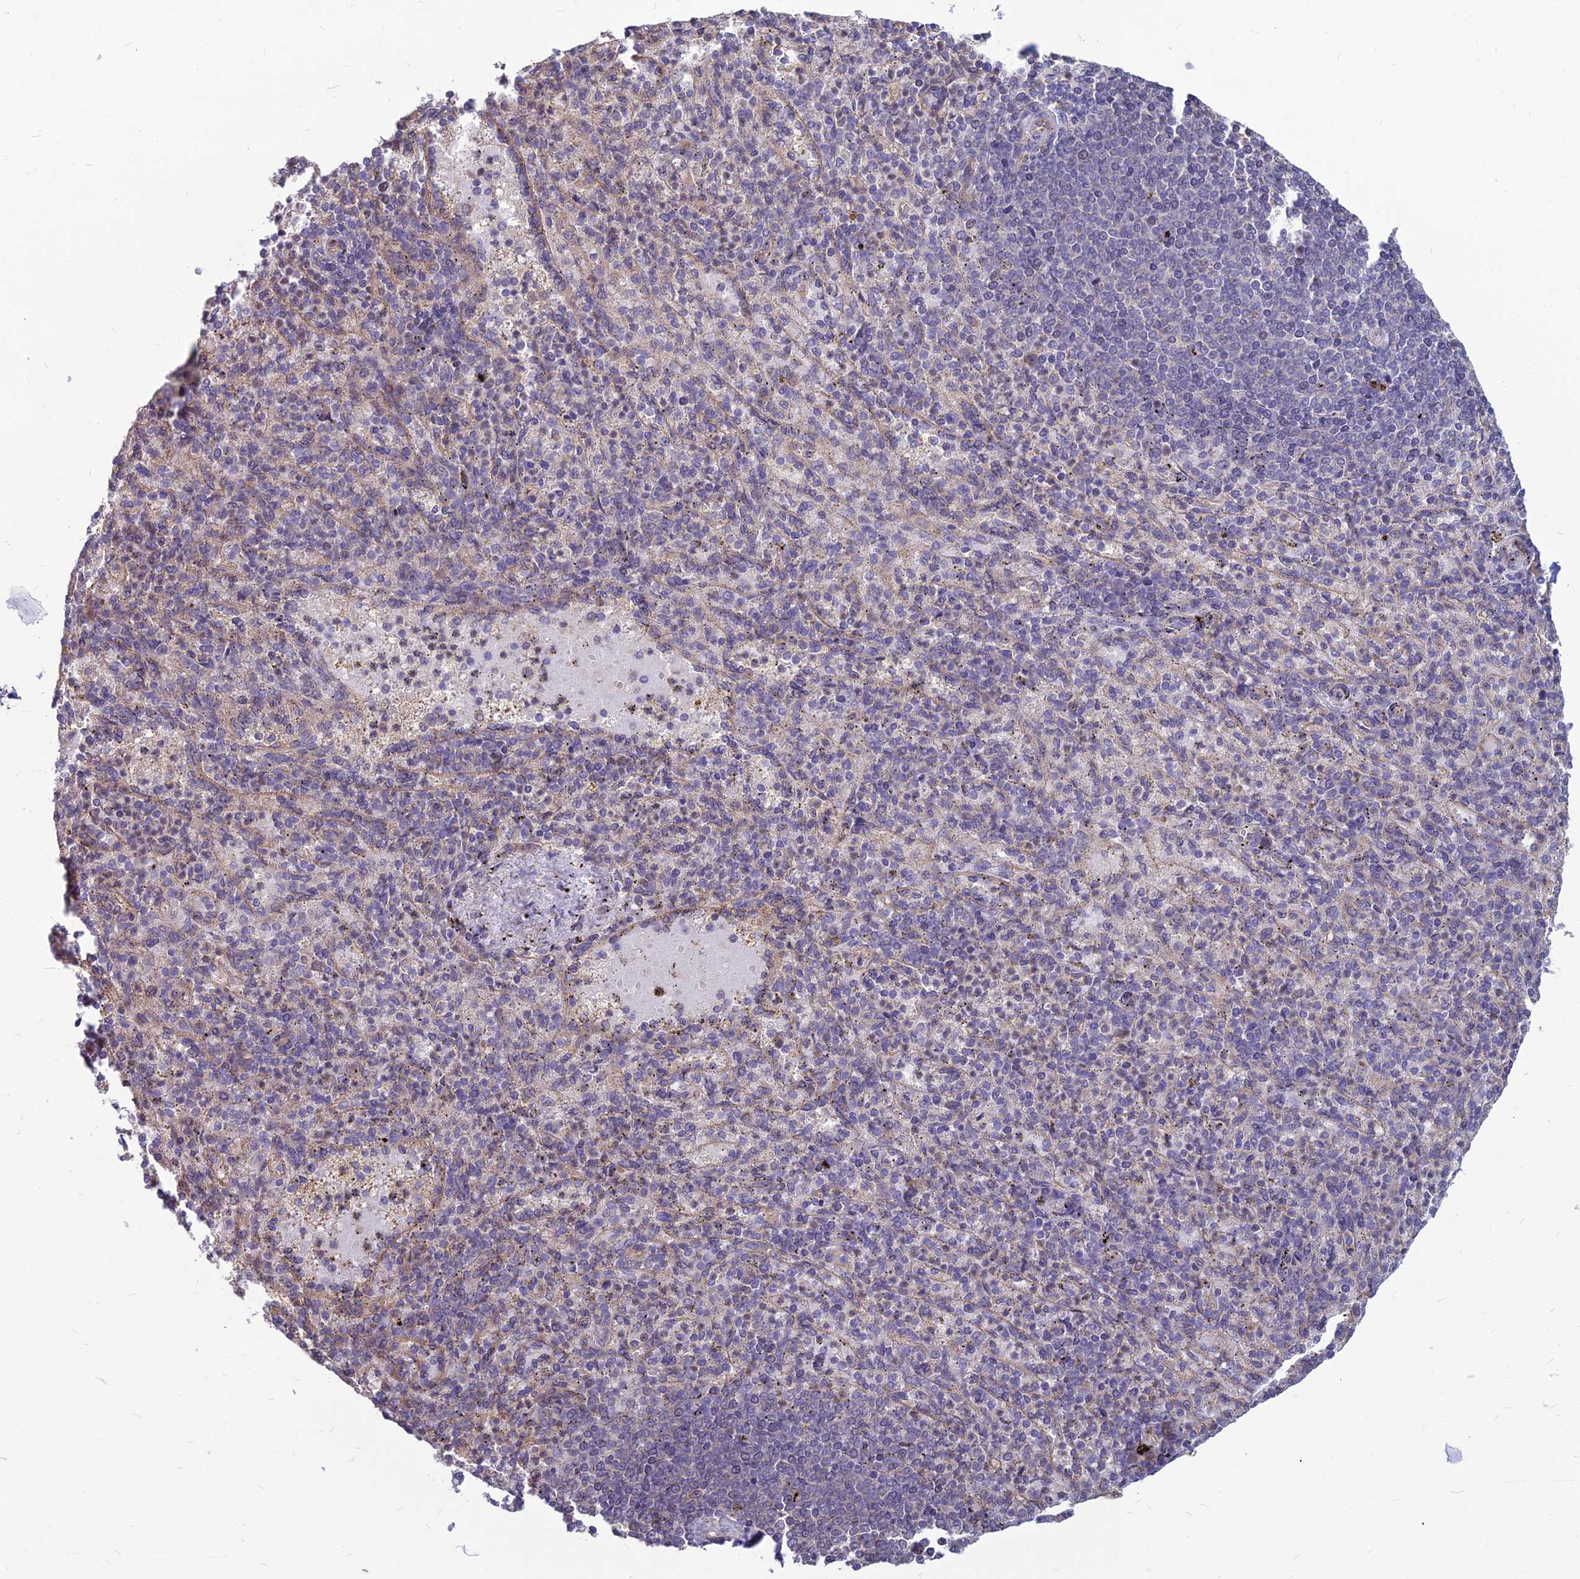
{"staining": {"intensity": "negative", "quantity": "none", "location": "none"}, "tissue": "spleen", "cell_type": "Cells in red pulp", "image_type": "normal", "snomed": [{"axis": "morphology", "description": "Normal tissue, NOS"}, {"axis": "topography", "description": "Spleen"}], "caption": "The image displays no significant staining in cells in red pulp of spleen.", "gene": "LSM6", "patient": {"sex": "female", "age": 74}}